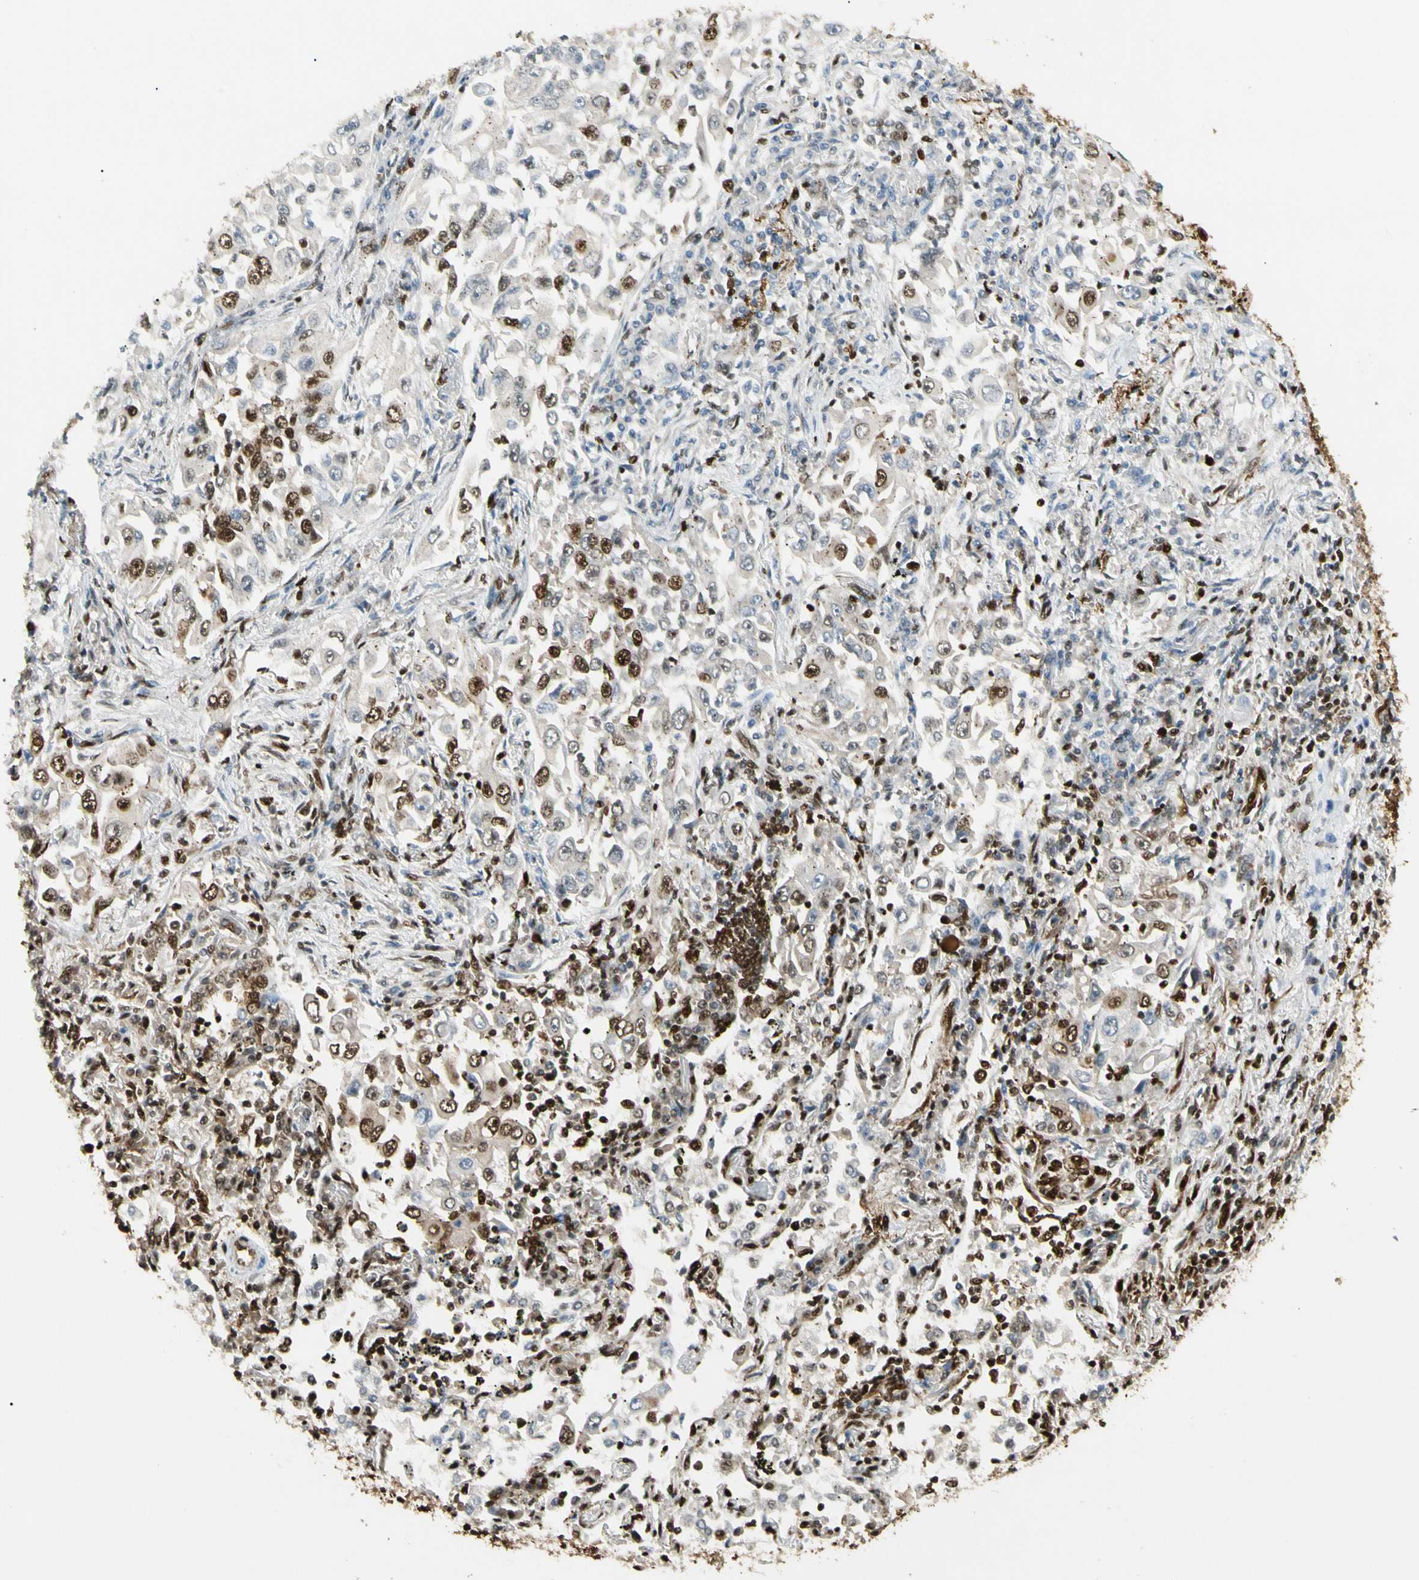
{"staining": {"intensity": "strong", "quantity": ">75%", "location": "cytoplasmic/membranous,nuclear"}, "tissue": "lung cancer", "cell_type": "Tumor cells", "image_type": "cancer", "snomed": [{"axis": "morphology", "description": "Adenocarcinoma, NOS"}, {"axis": "topography", "description": "Lung"}], "caption": "Adenocarcinoma (lung) stained with a brown dye displays strong cytoplasmic/membranous and nuclear positive positivity in about >75% of tumor cells.", "gene": "FUS", "patient": {"sex": "male", "age": 84}}